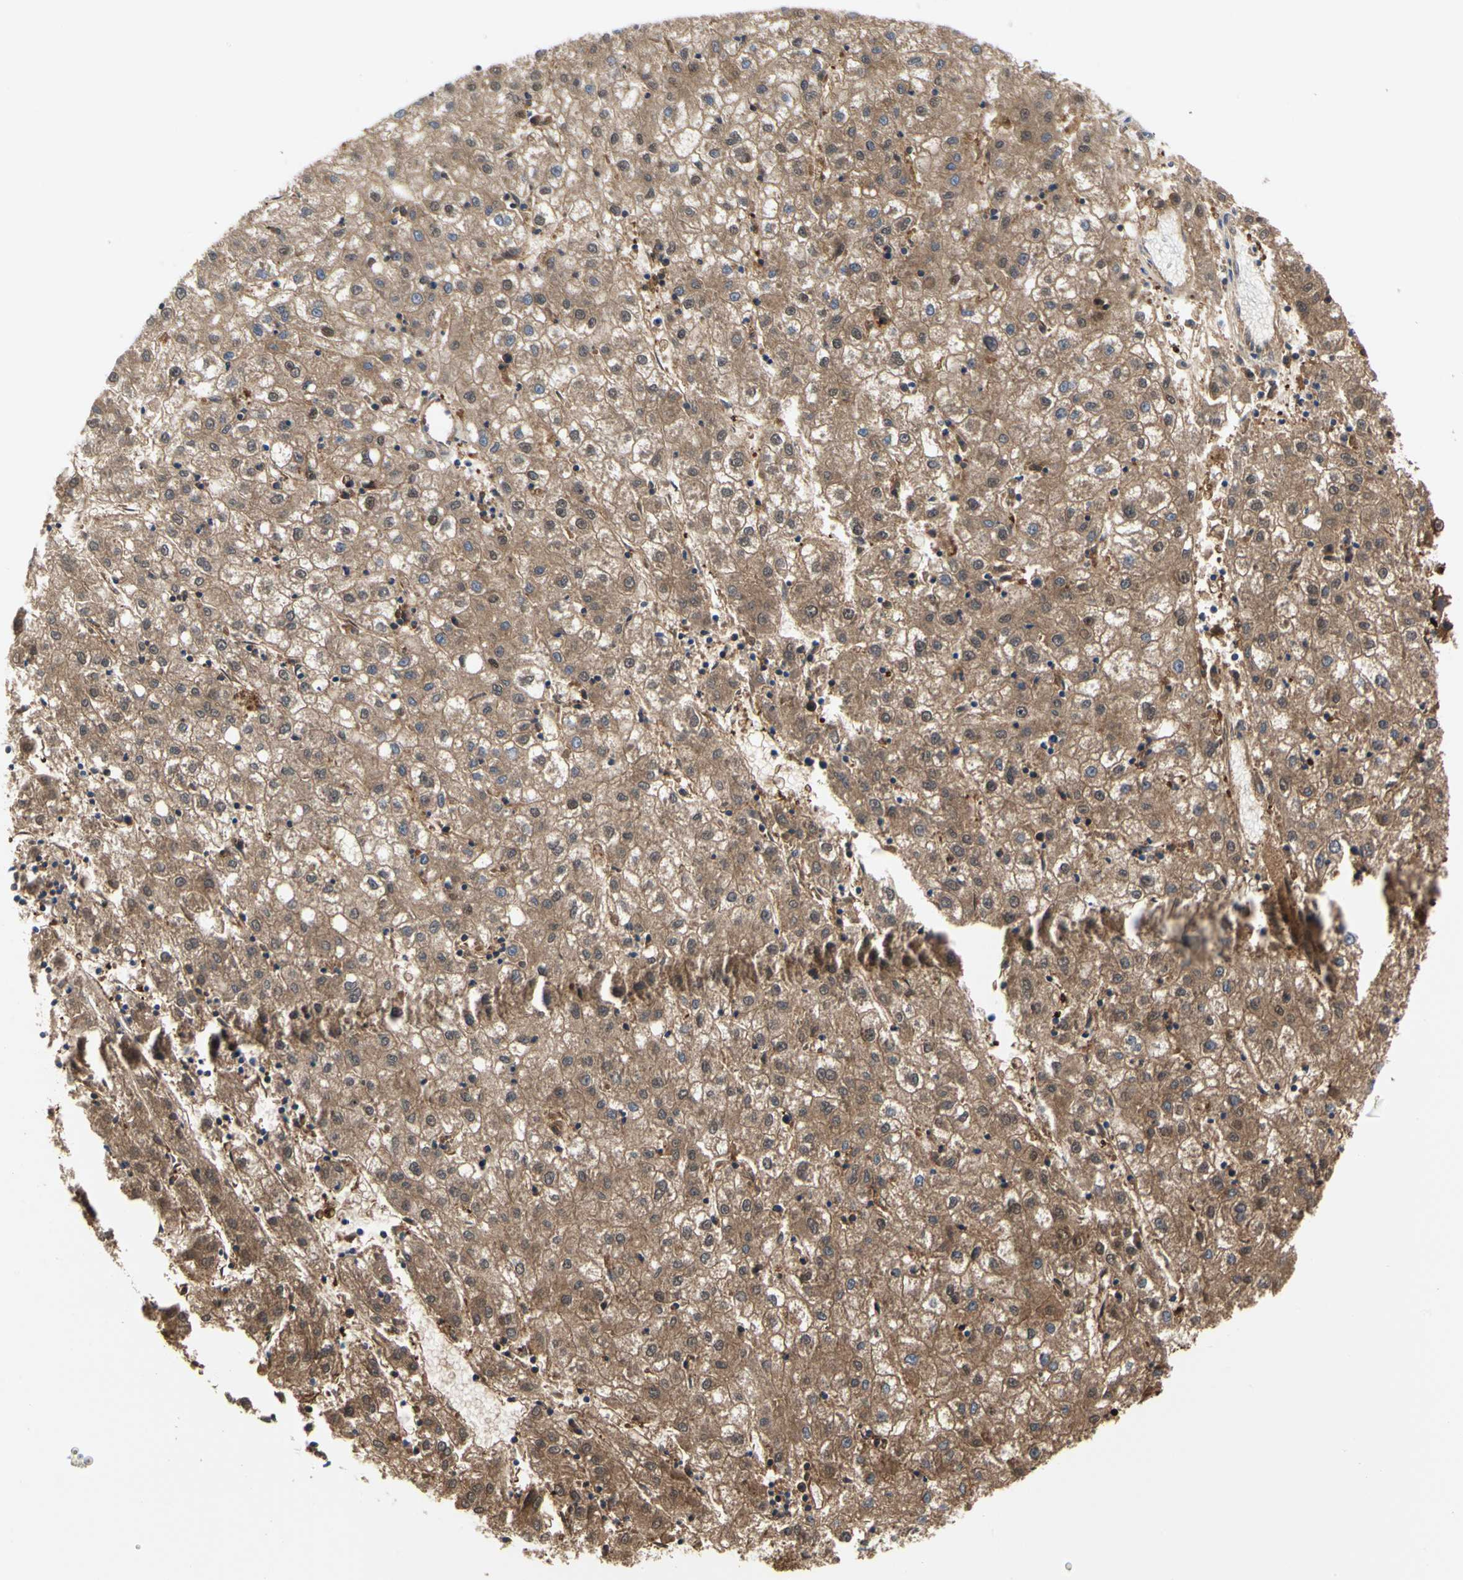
{"staining": {"intensity": "moderate", "quantity": ">75%", "location": "cytoplasmic/membranous"}, "tissue": "liver cancer", "cell_type": "Tumor cells", "image_type": "cancer", "snomed": [{"axis": "morphology", "description": "Carcinoma, Hepatocellular, NOS"}, {"axis": "topography", "description": "Liver"}], "caption": "Immunohistochemistry (IHC) photomicrograph of human liver hepatocellular carcinoma stained for a protein (brown), which displays medium levels of moderate cytoplasmic/membranous expression in about >75% of tumor cells.", "gene": "C3orf52", "patient": {"sex": "male", "age": 72}}